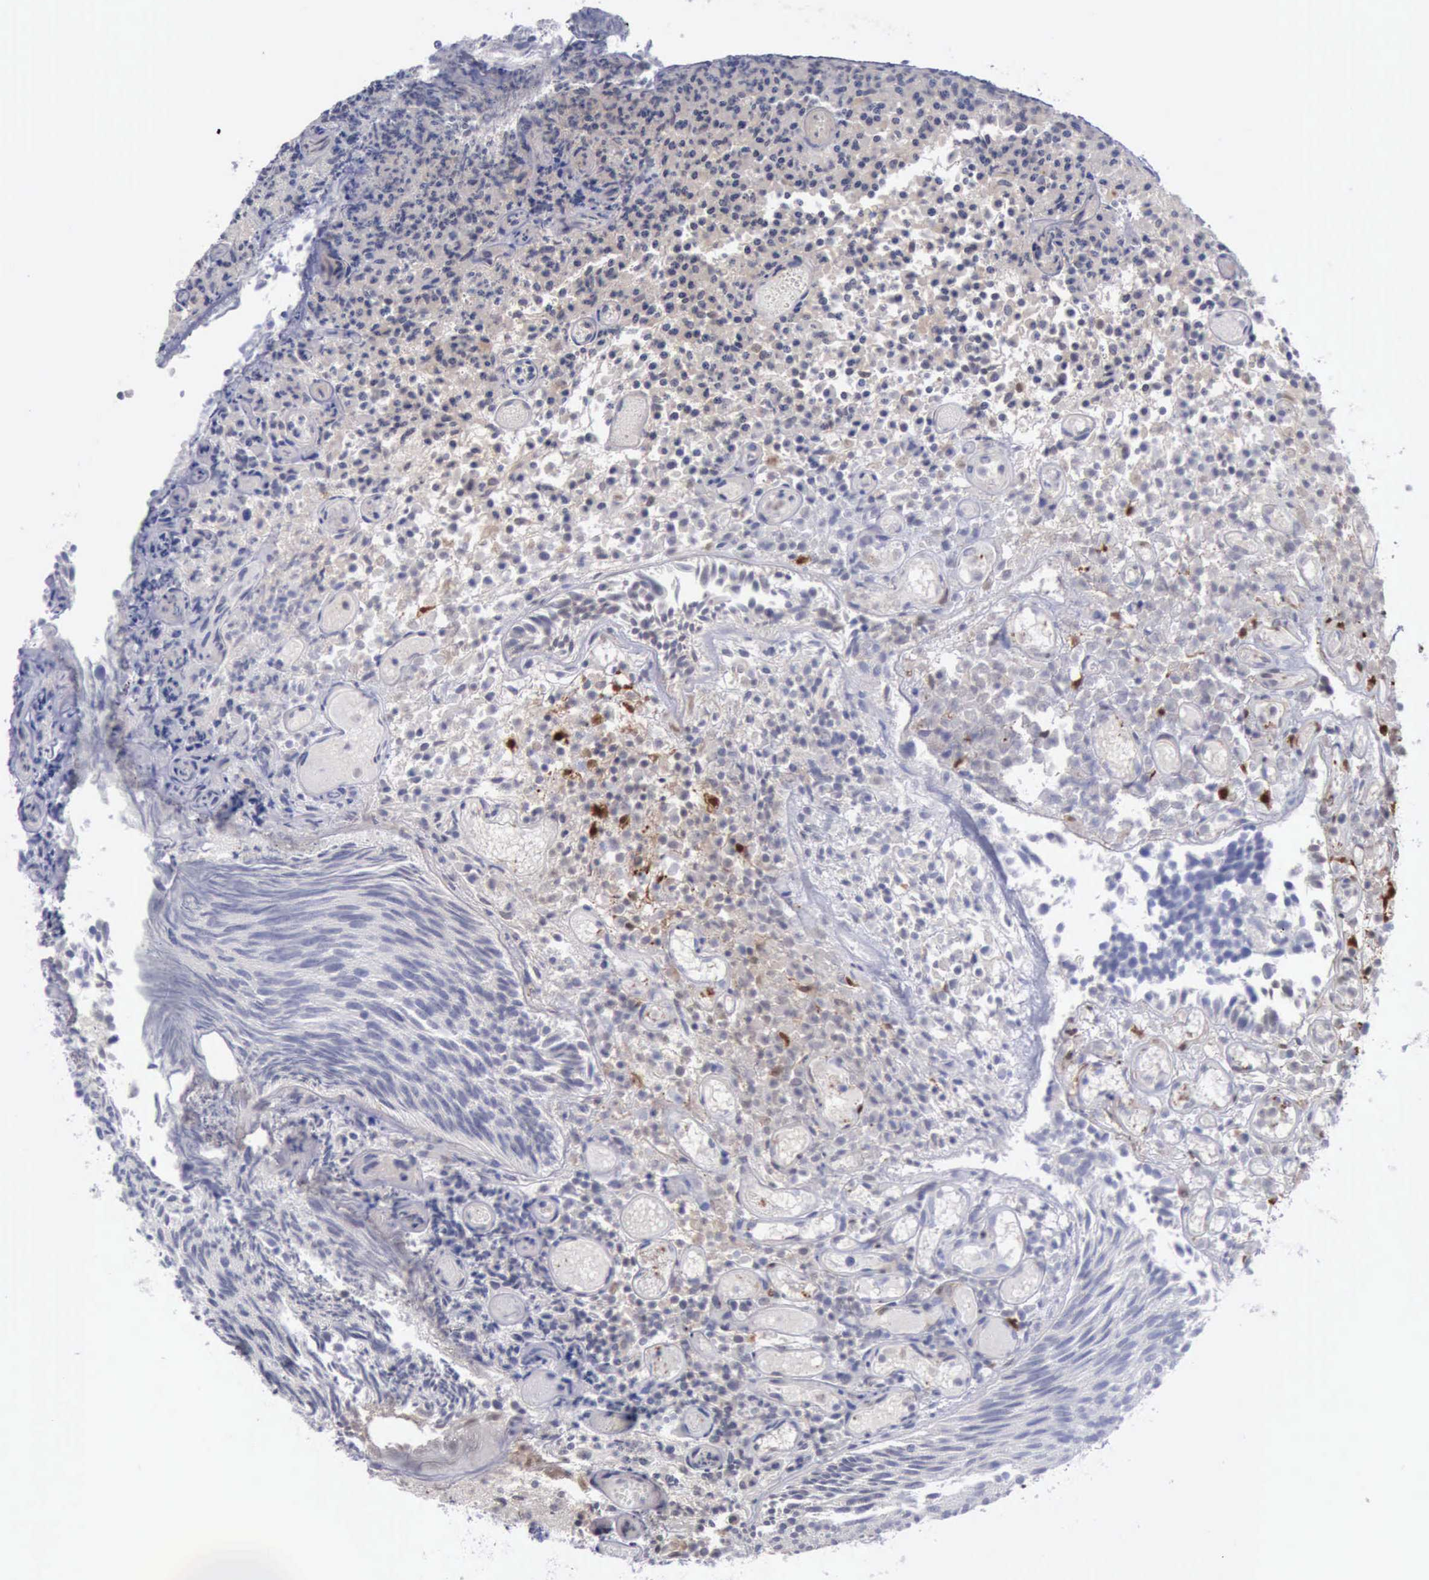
{"staining": {"intensity": "negative", "quantity": "none", "location": "none"}, "tissue": "urothelial cancer", "cell_type": "Tumor cells", "image_type": "cancer", "snomed": [{"axis": "morphology", "description": "Urothelial carcinoma, Low grade"}, {"axis": "topography", "description": "Urinary bladder"}], "caption": "A high-resolution histopathology image shows immunohistochemistry staining of urothelial carcinoma (low-grade), which displays no significant expression in tumor cells.", "gene": "FHL1", "patient": {"sex": "male", "age": 85}}